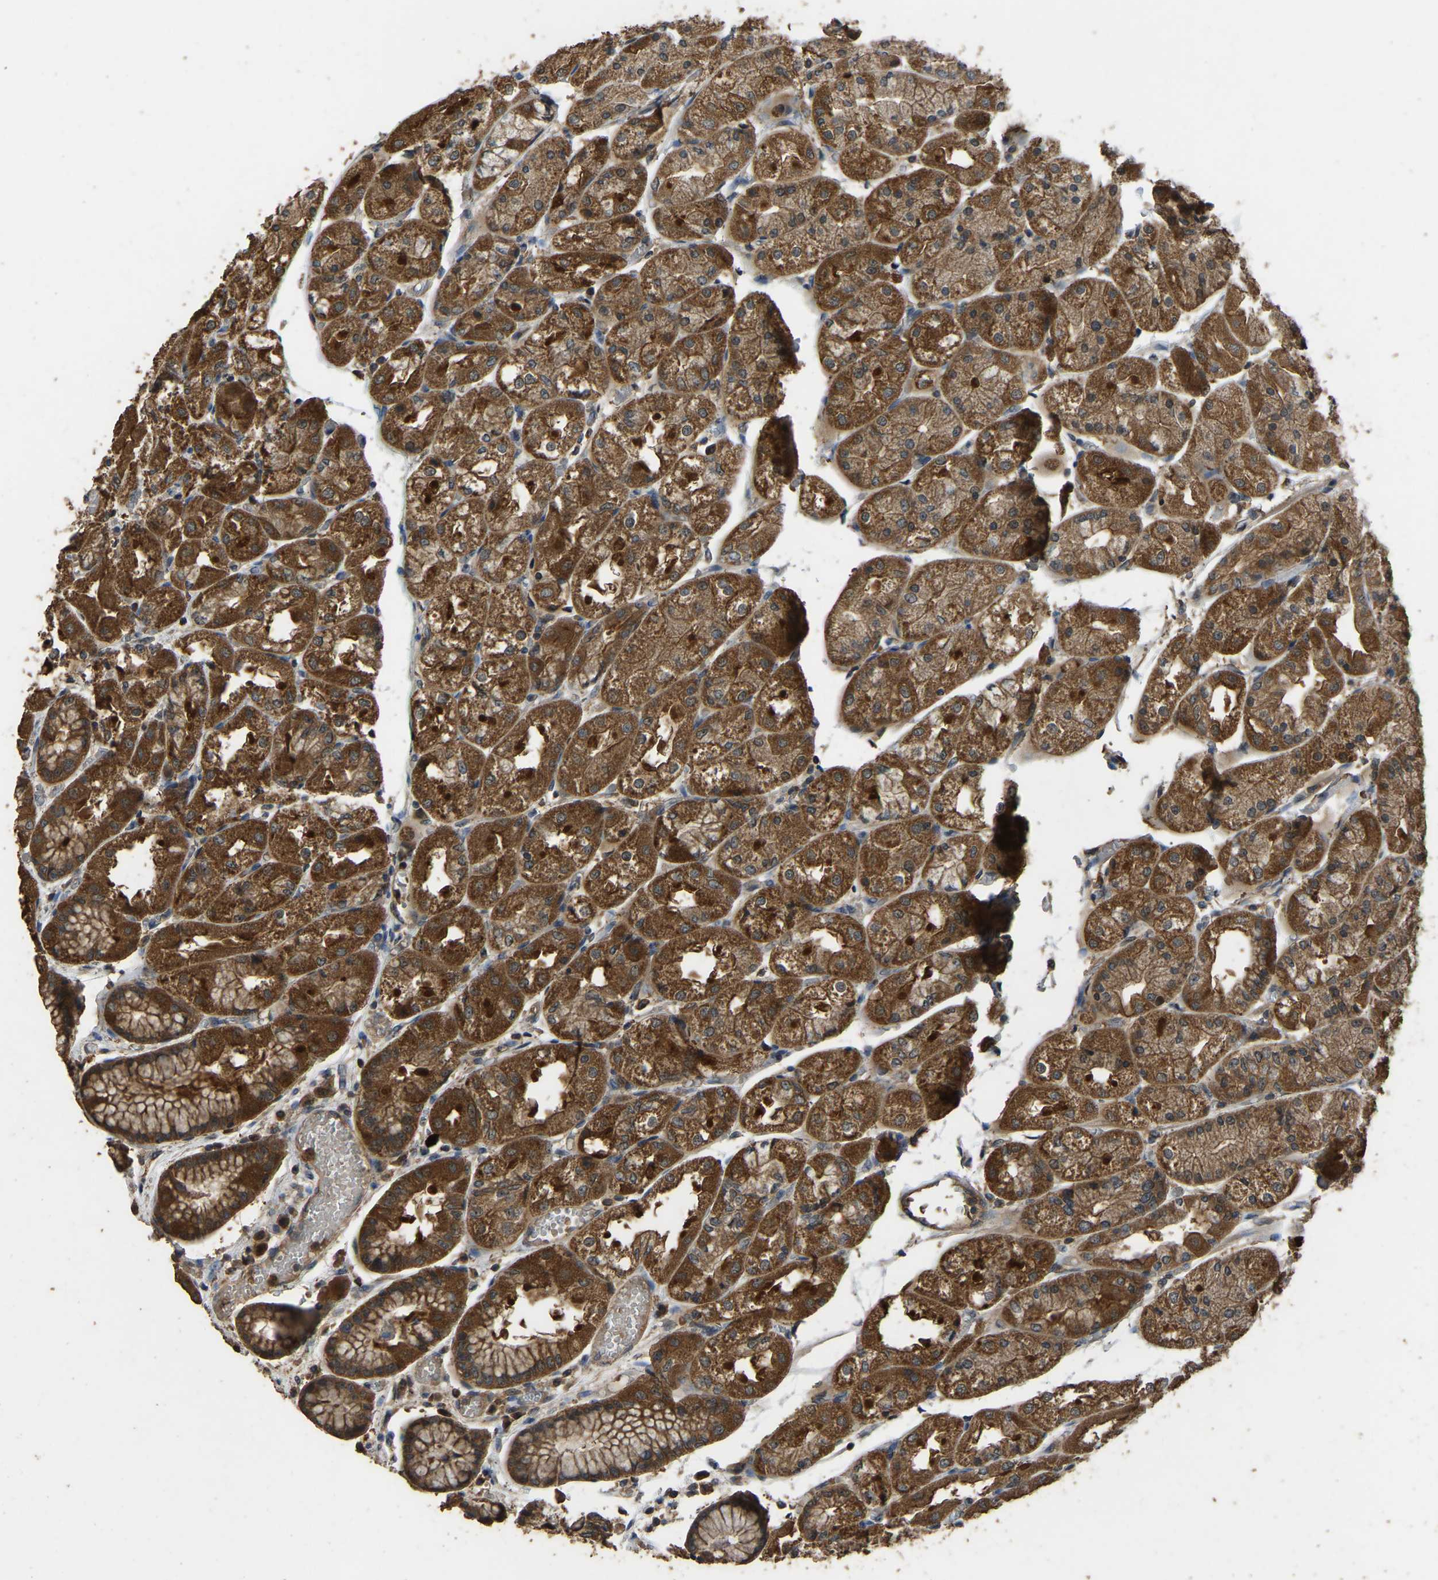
{"staining": {"intensity": "moderate", "quantity": ">75%", "location": "cytoplasmic/membranous"}, "tissue": "stomach", "cell_type": "Glandular cells", "image_type": "normal", "snomed": [{"axis": "morphology", "description": "Normal tissue, NOS"}, {"axis": "topography", "description": "Stomach, upper"}], "caption": "A brown stain highlights moderate cytoplasmic/membranous expression of a protein in glandular cells of normal human stomach. (Brightfield microscopy of DAB IHC at high magnification).", "gene": "FHIT", "patient": {"sex": "male", "age": 72}}